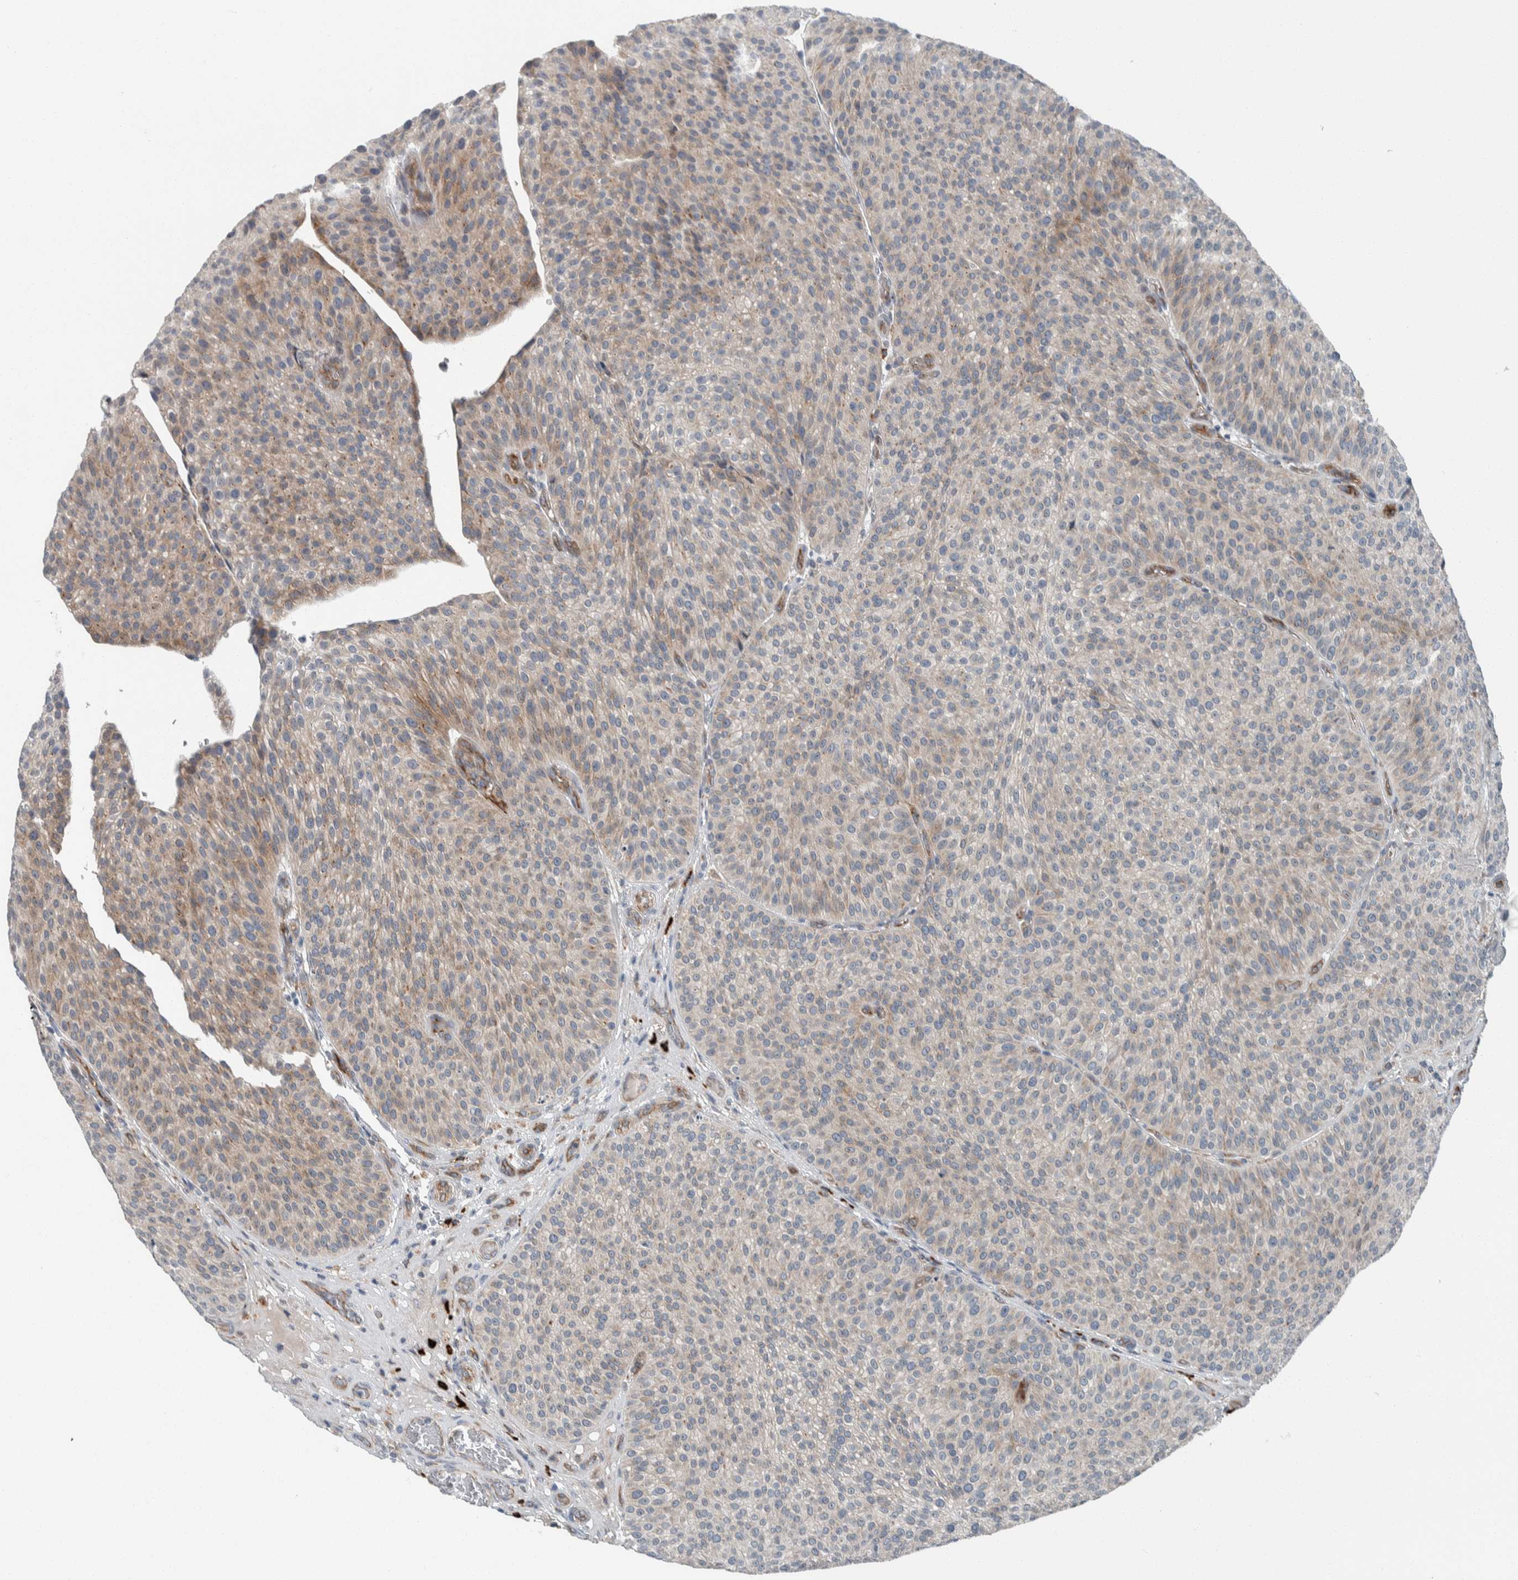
{"staining": {"intensity": "weak", "quantity": "25%-75%", "location": "cytoplasmic/membranous"}, "tissue": "urothelial cancer", "cell_type": "Tumor cells", "image_type": "cancer", "snomed": [{"axis": "morphology", "description": "Normal tissue, NOS"}, {"axis": "morphology", "description": "Urothelial carcinoma, Low grade"}, {"axis": "topography", "description": "Smooth muscle"}, {"axis": "topography", "description": "Urinary bladder"}], "caption": "This is an image of IHC staining of urothelial carcinoma (low-grade), which shows weak positivity in the cytoplasmic/membranous of tumor cells.", "gene": "USP25", "patient": {"sex": "male", "age": 60}}